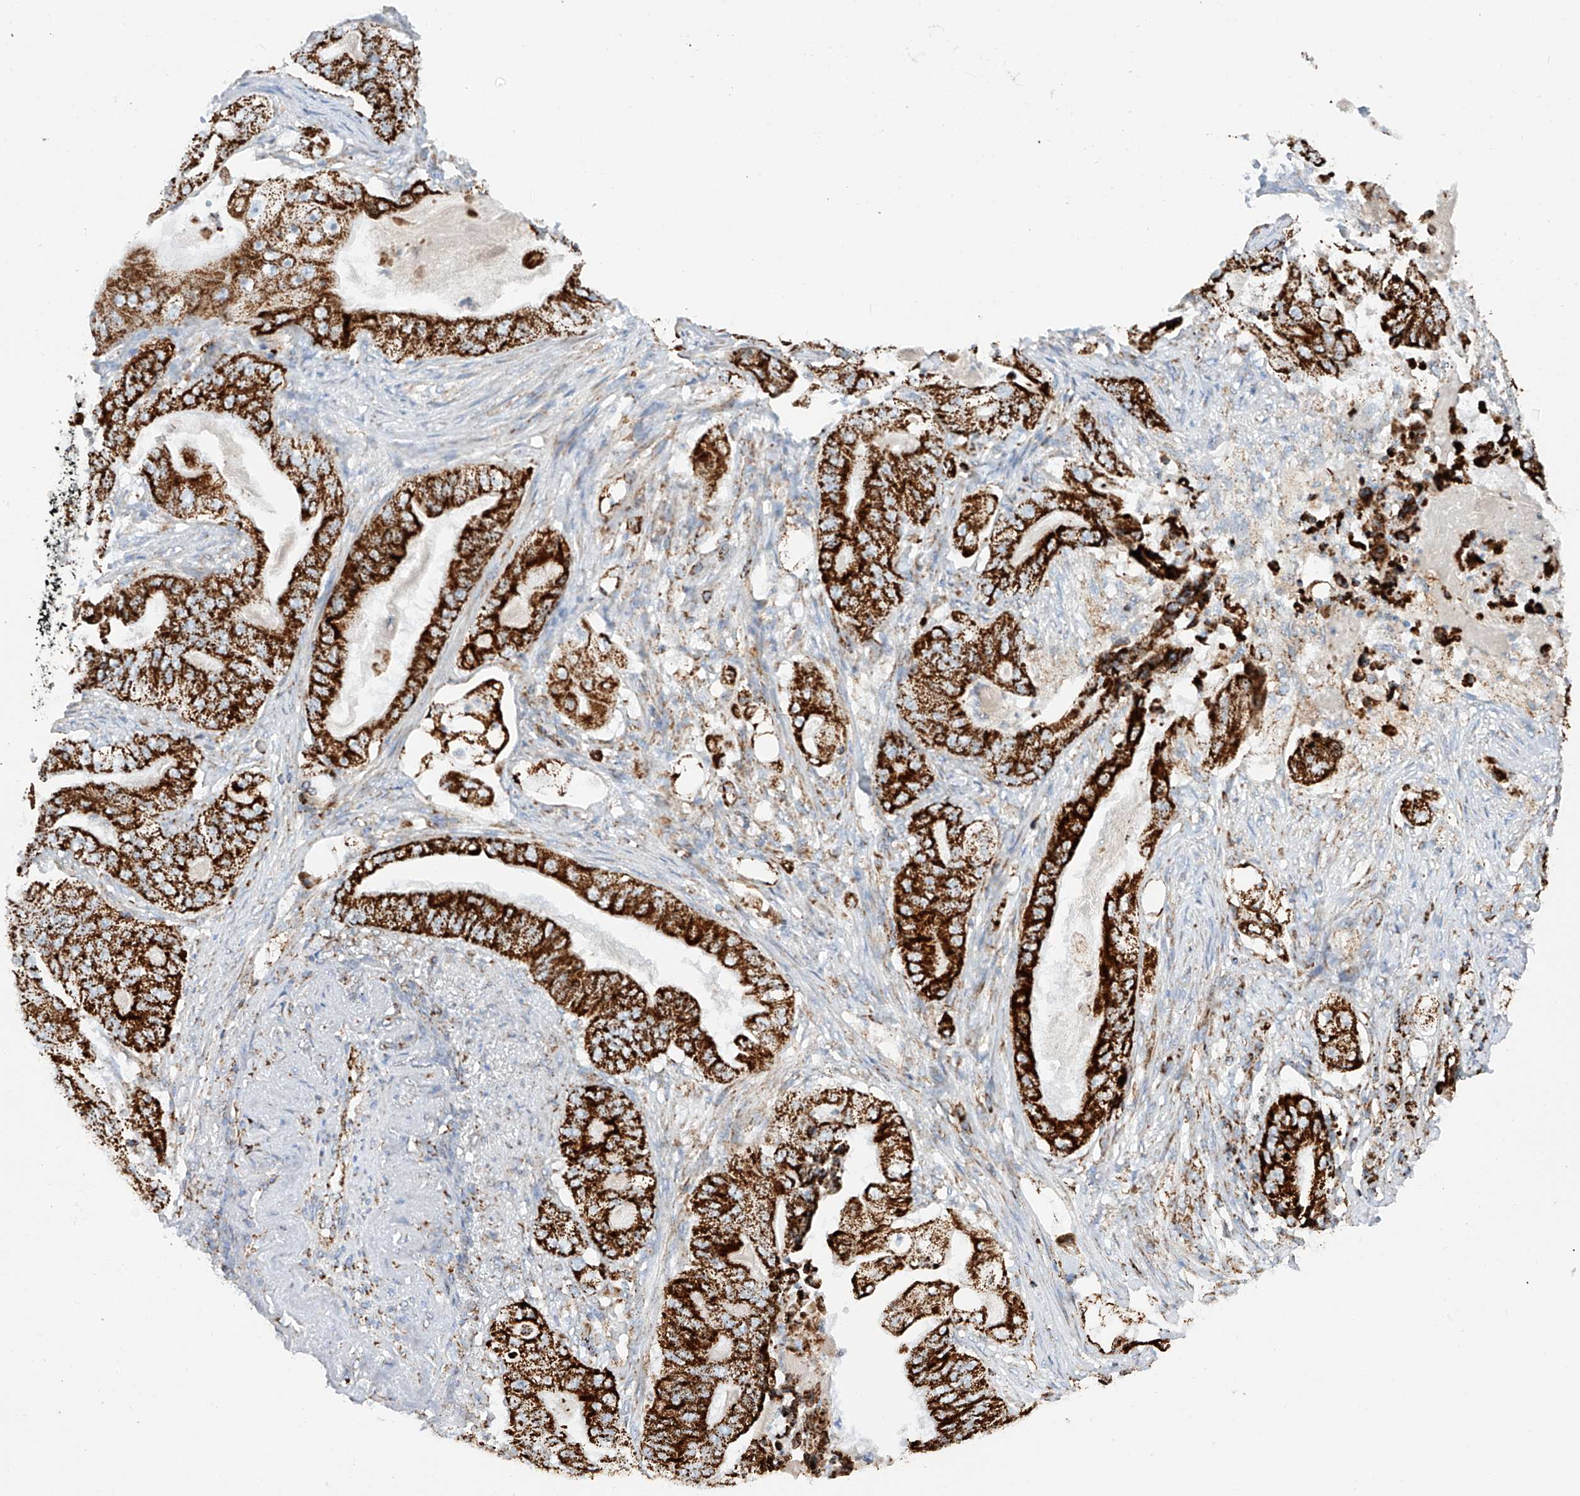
{"staining": {"intensity": "strong", "quantity": ">75%", "location": "cytoplasmic/membranous"}, "tissue": "stomach cancer", "cell_type": "Tumor cells", "image_type": "cancer", "snomed": [{"axis": "morphology", "description": "Adenocarcinoma, NOS"}, {"axis": "topography", "description": "Stomach"}], "caption": "Stomach cancer stained with a protein marker displays strong staining in tumor cells.", "gene": "TTC27", "patient": {"sex": "female", "age": 73}}